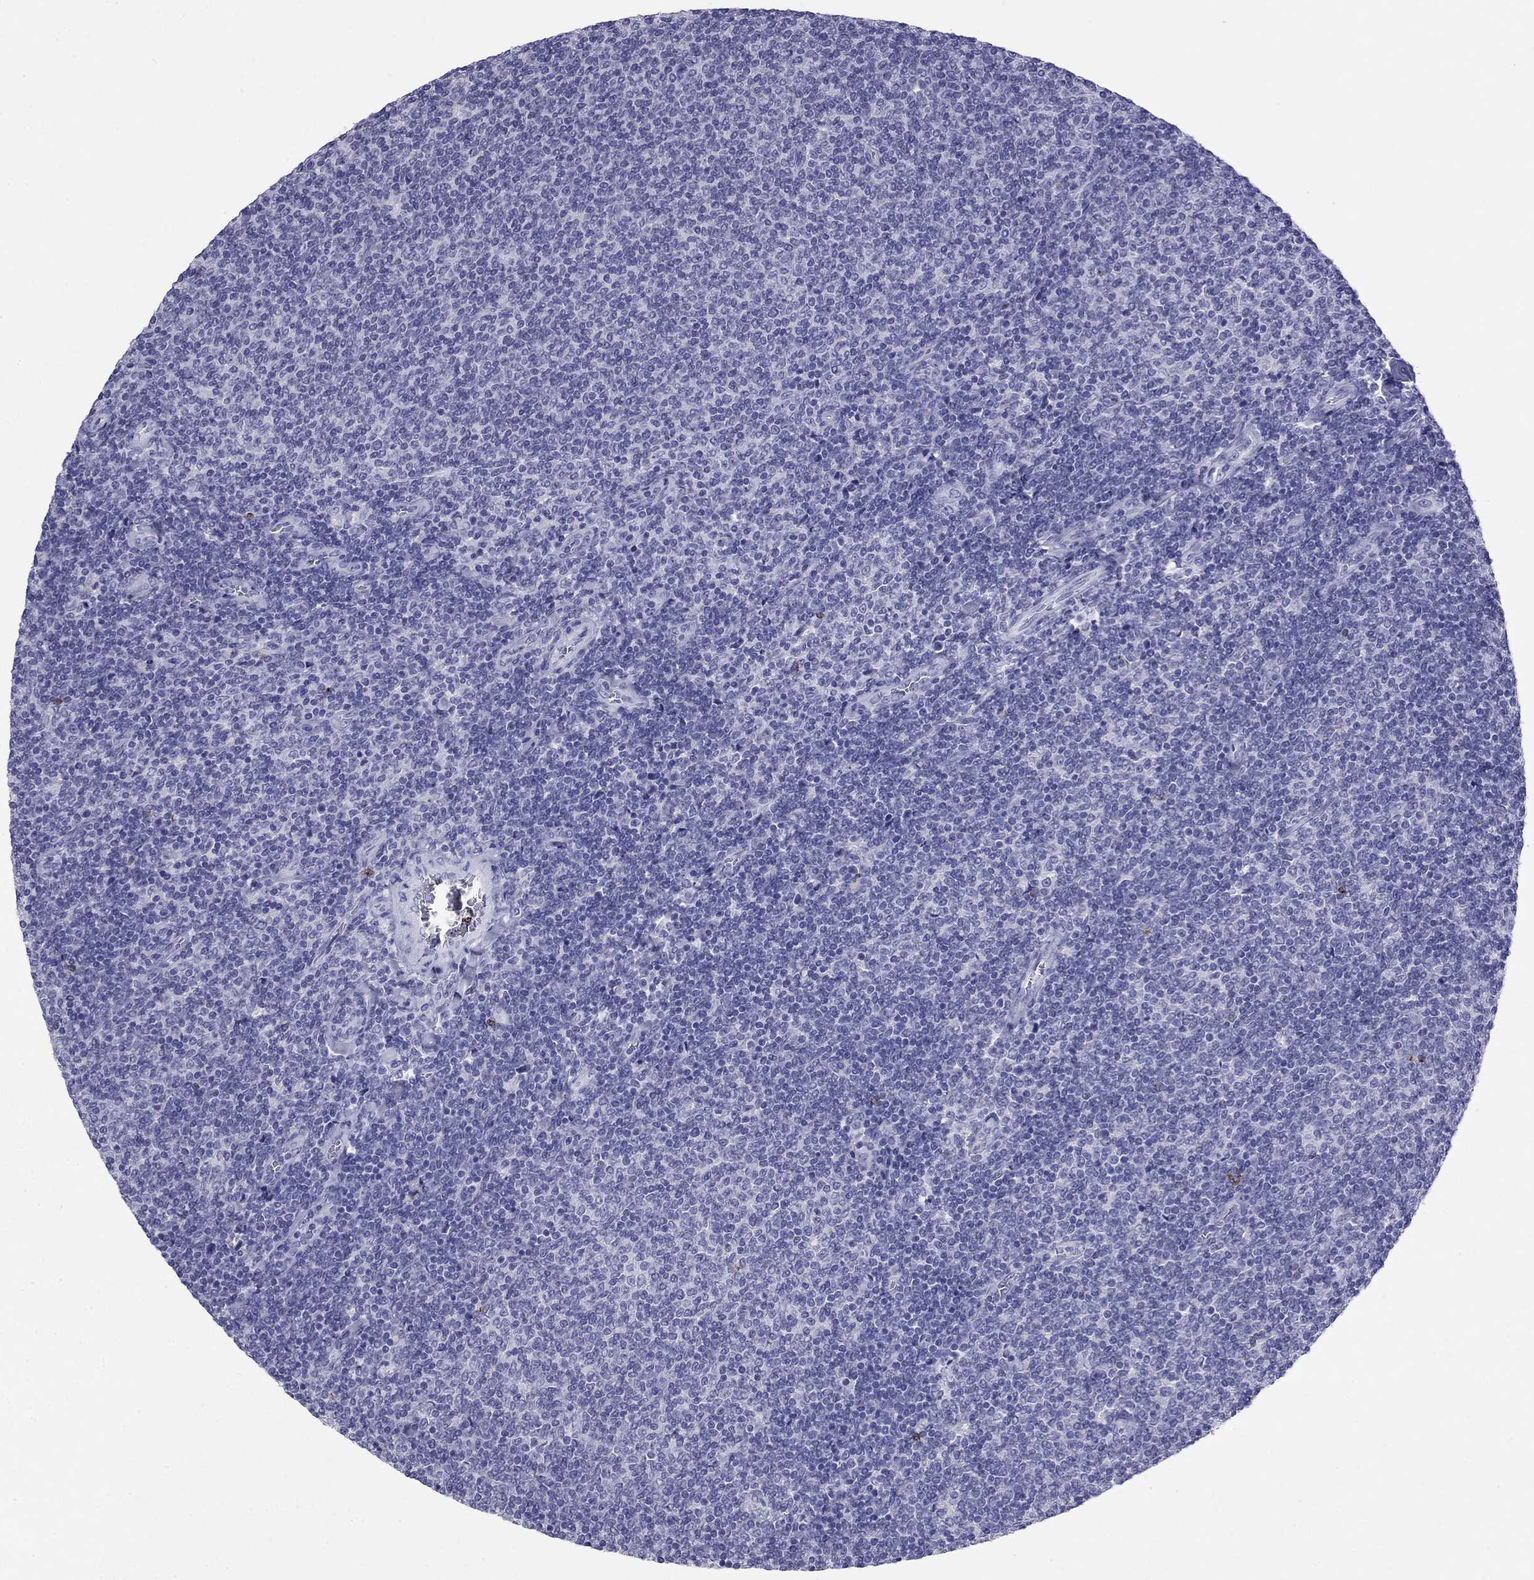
{"staining": {"intensity": "negative", "quantity": "none", "location": "none"}, "tissue": "lymphoma", "cell_type": "Tumor cells", "image_type": "cancer", "snomed": [{"axis": "morphology", "description": "Malignant lymphoma, non-Hodgkin's type, Low grade"}, {"axis": "topography", "description": "Lymph node"}], "caption": "Human lymphoma stained for a protein using immunohistochemistry shows no staining in tumor cells.", "gene": "ODF4", "patient": {"sex": "male", "age": 52}}